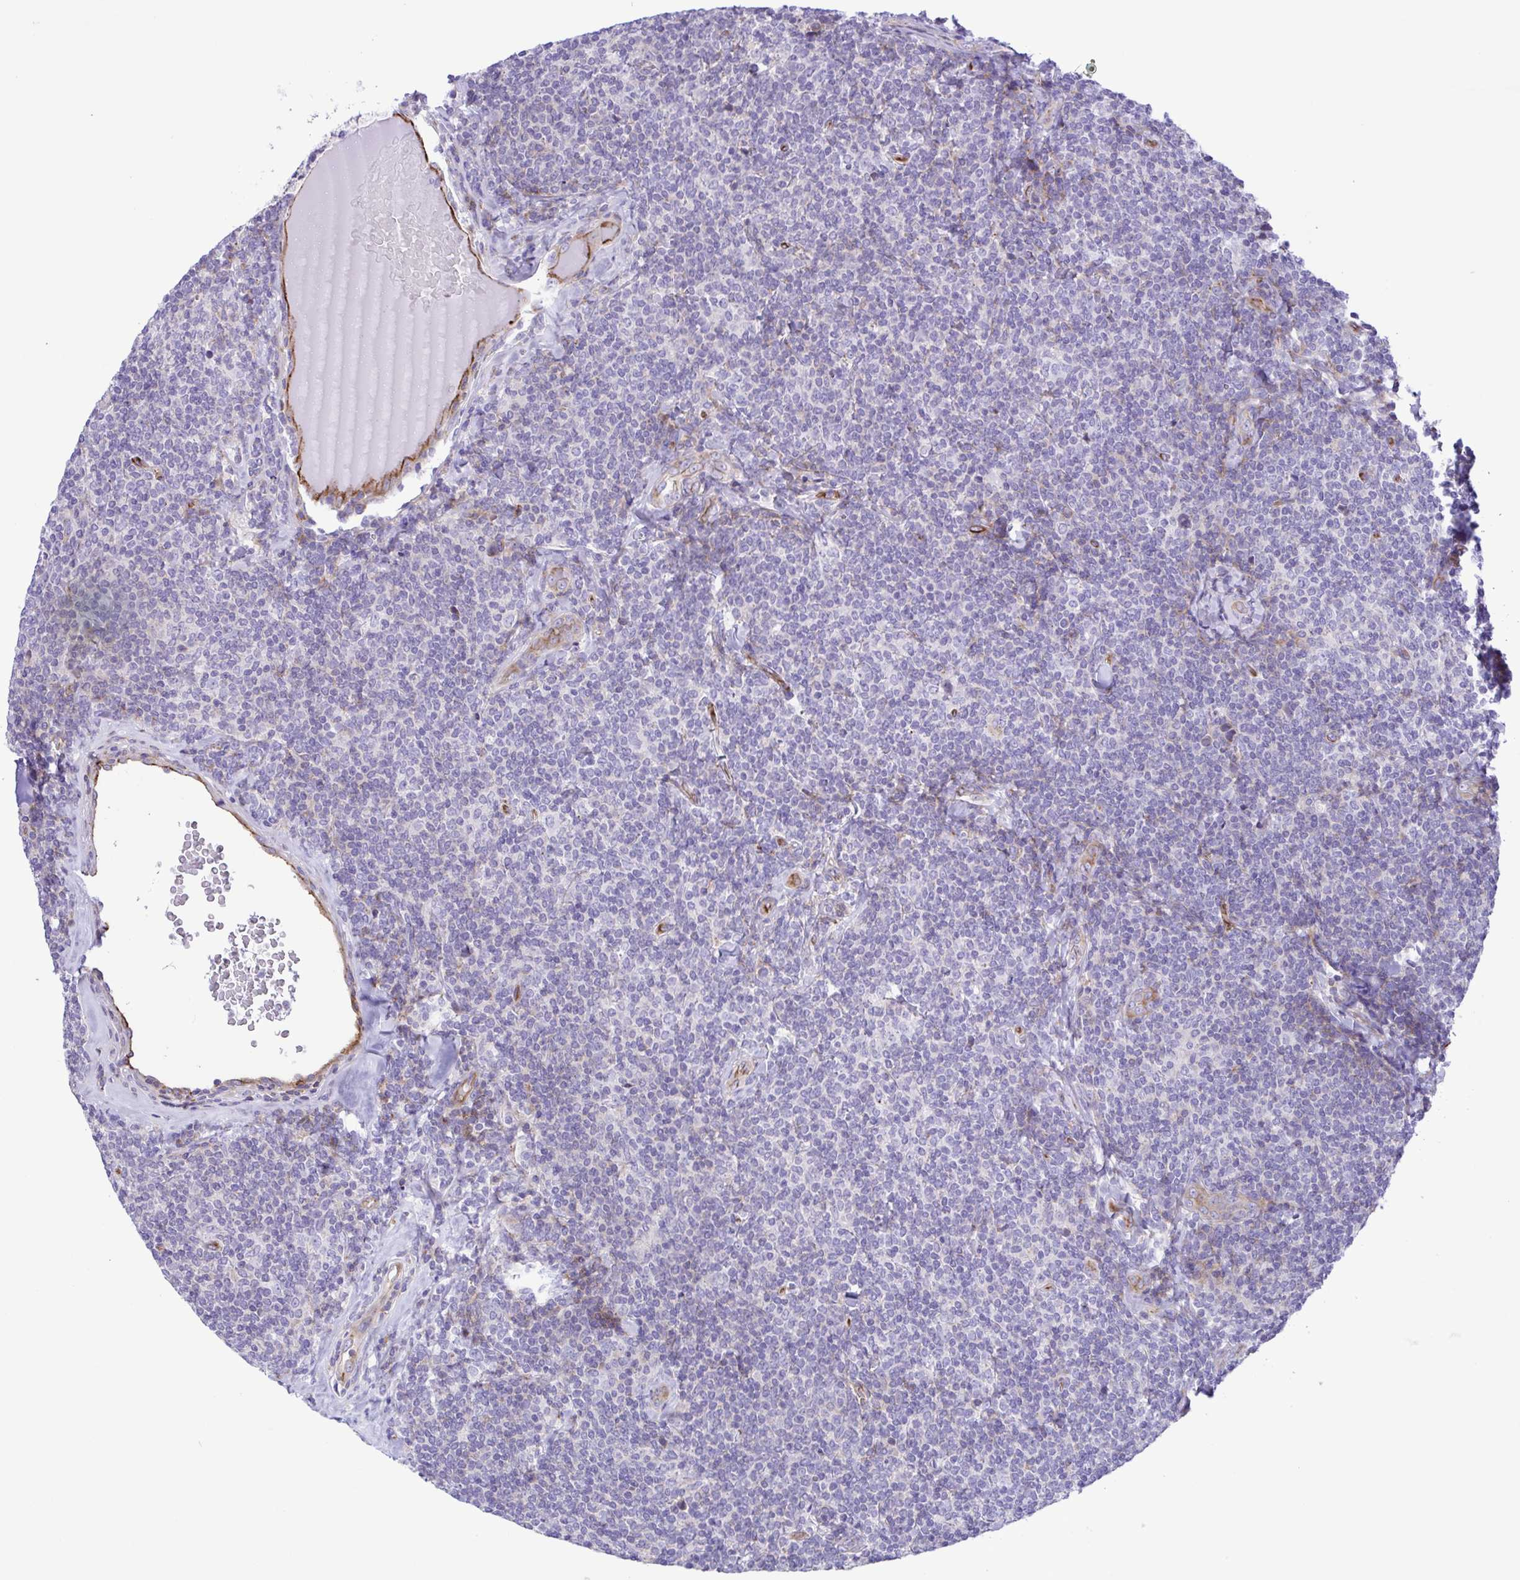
{"staining": {"intensity": "negative", "quantity": "none", "location": "none"}, "tissue": "lymphoma", "cell_type": "Tumor cells", "image_type": "cancer", "snomed": [{"axis": "morphology", "description": "Malignant lymphoma, non-Hodgkin's type, Low grade"}, {"axis": "topography", "description": "Lymph node"}], "caption": "High power microscopy image of an immunohistochemistry (IHC) image of lymphoma, revealing no significant staining in tumor cells.", "gene": "FLT1", "patient": {"sex": "female", "age": 56}}